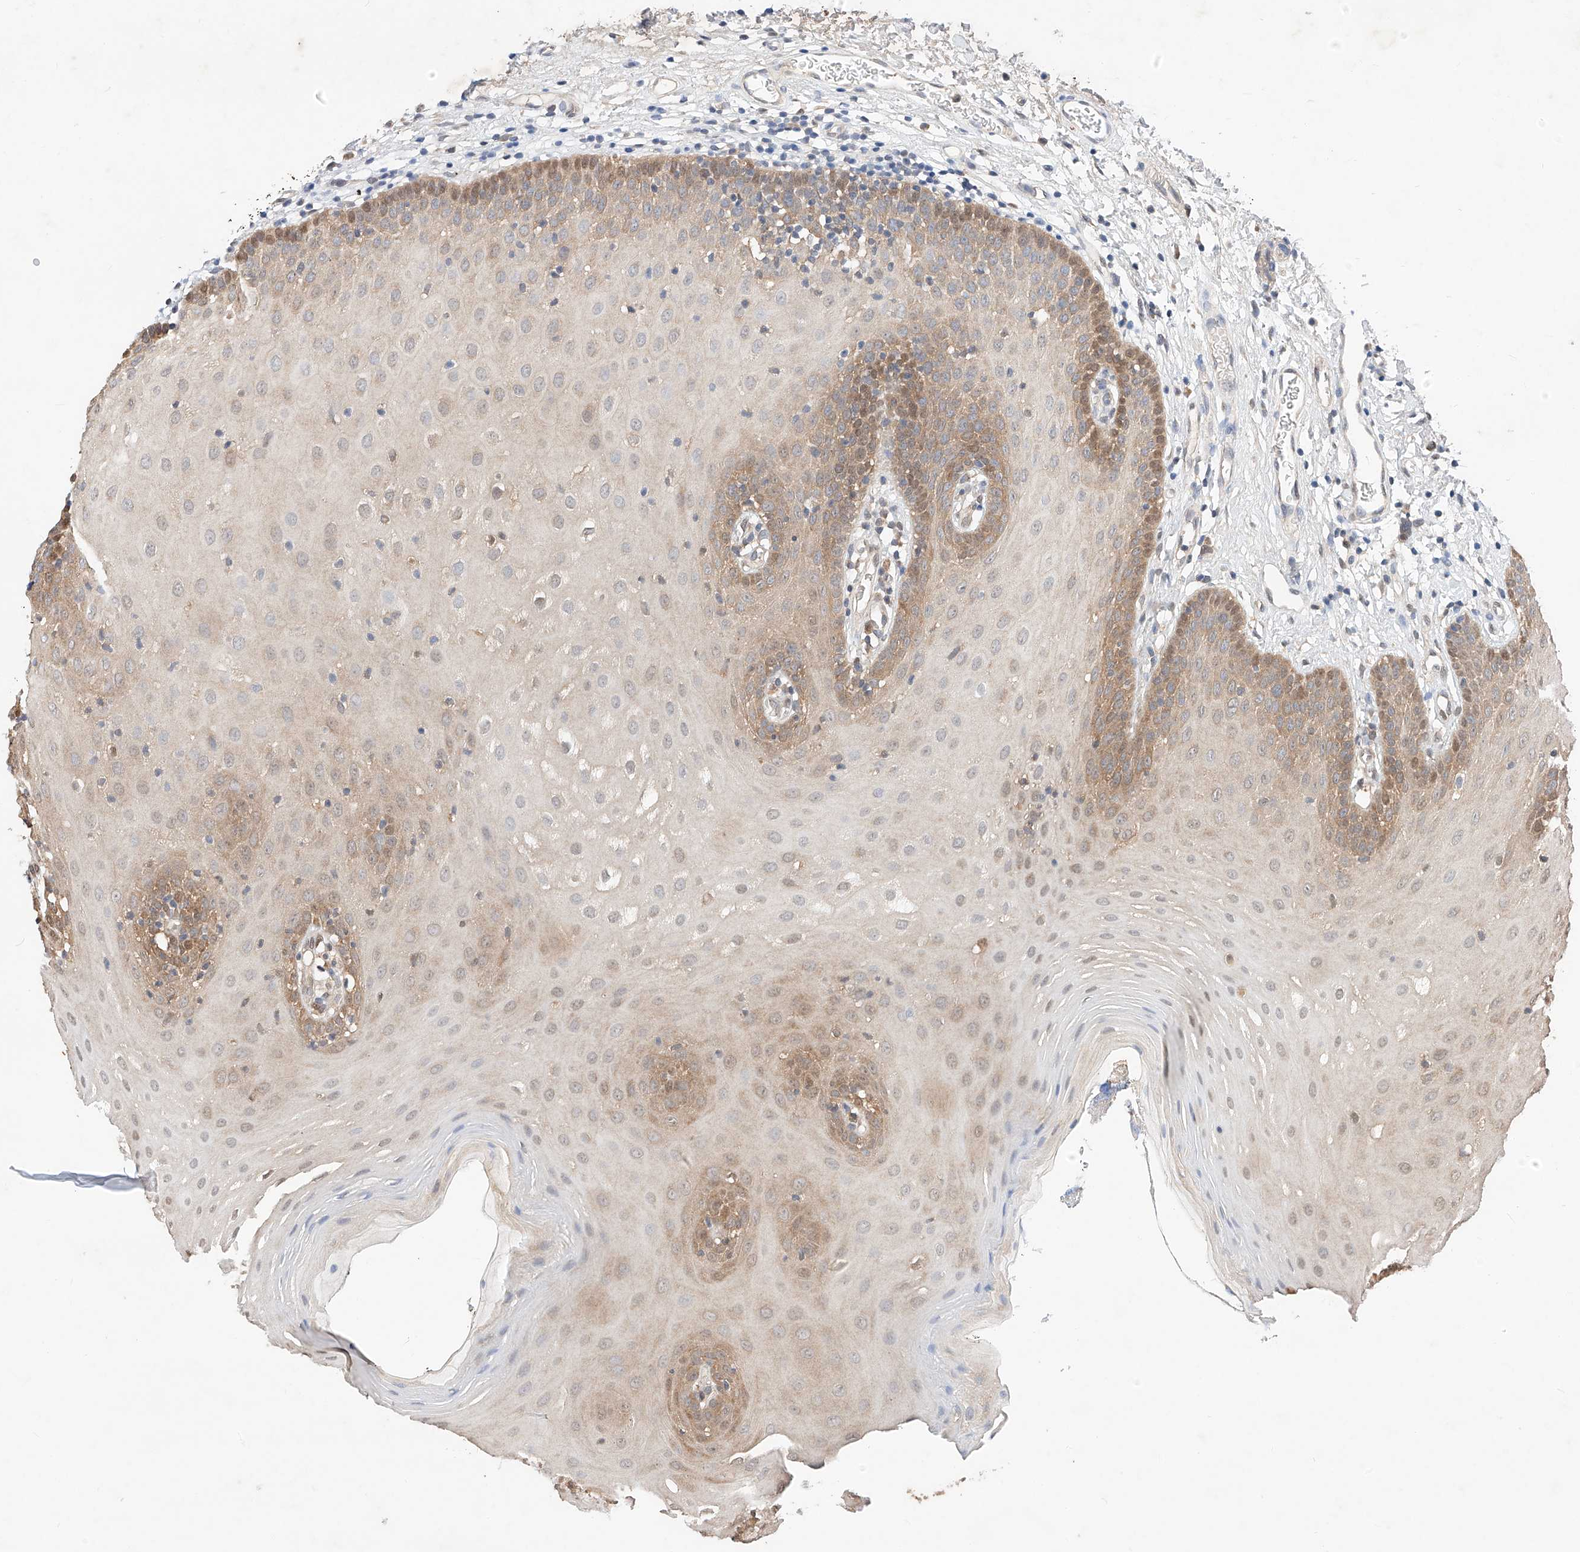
{"staining": {"intensity": "moderate", "quantity": "25%-75%", "location": "cytoplasmic/membranous,nuclear"}, "tissue": "oral mucosa", "cell_type": "Squamous epithelial cells", "image_type": "normal", "snomed": [{"axis": "morphology", "description": "Normal tissue, NOS"}, {"axis": "topography", "description": "Oral tissue"}], "caption": "Protein expression by immunohistochemistry demonstrates moderate cytoplasmic/membranous,nuclear expression in approximately 25%-75% of squamous epithelial cells in normal oral mucosa.", "gene": "ZSCAN4", "patient": {"sex": "male", "age": 74}}